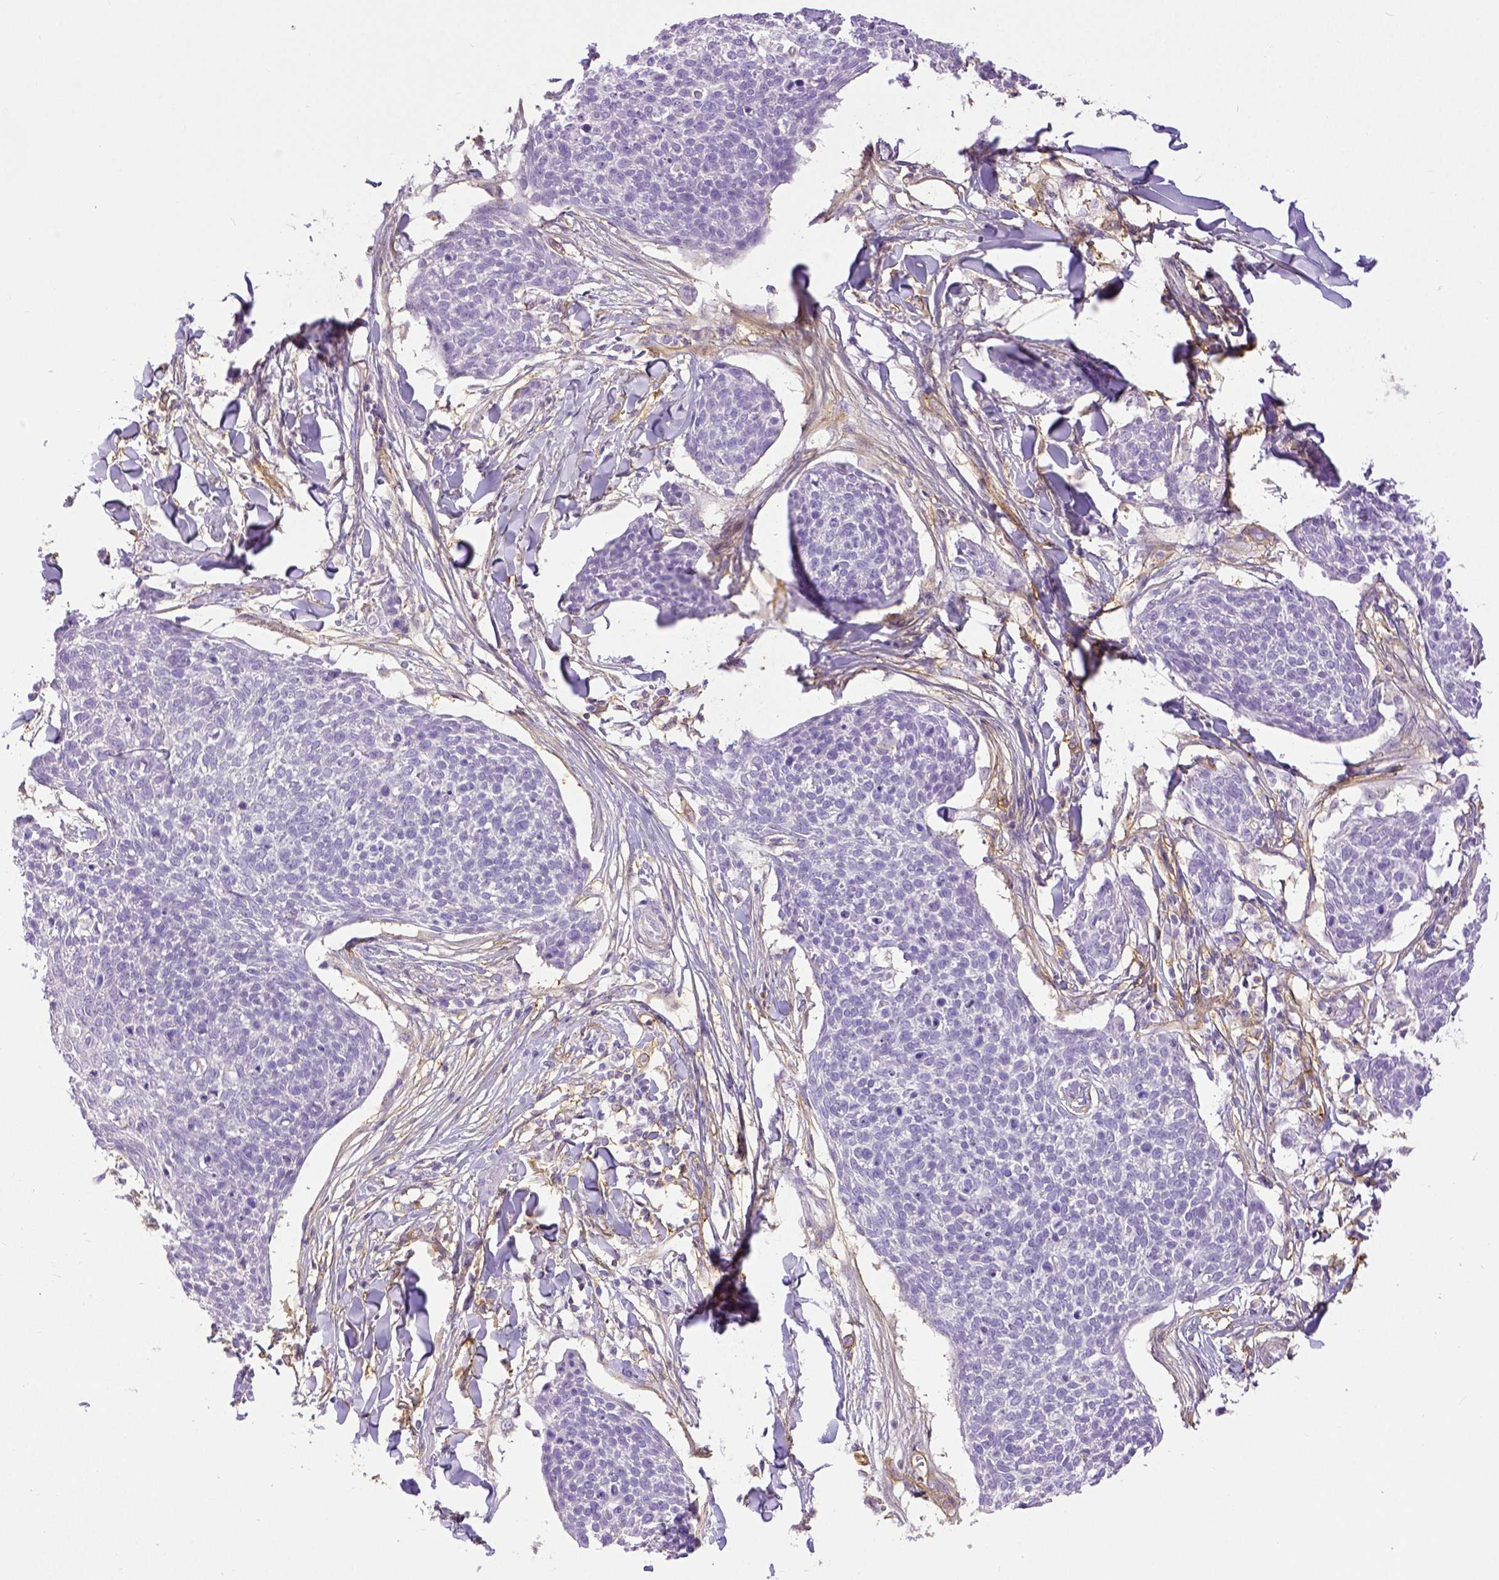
{"staining": {"intensity": "negative", "quantity": "none", "location": "none"}, "tissue": "skin cancer", "cell_type": "Tumor cells", "image_type": "cancer", "snomed": [{"axis": "morphology", "description": "Squamous cell carcinoma, NOS"}, {"axis": "topography", "description": "Skin"}, {"axis": "topography", "description": "Vulva"}], "caption": "The IHC histopathology image has no significant staining in tumor cells of squamous cell carcinoma (skin) tissue.", "gene": "THY1", "patient": {"sex": "female", "age": 75}}